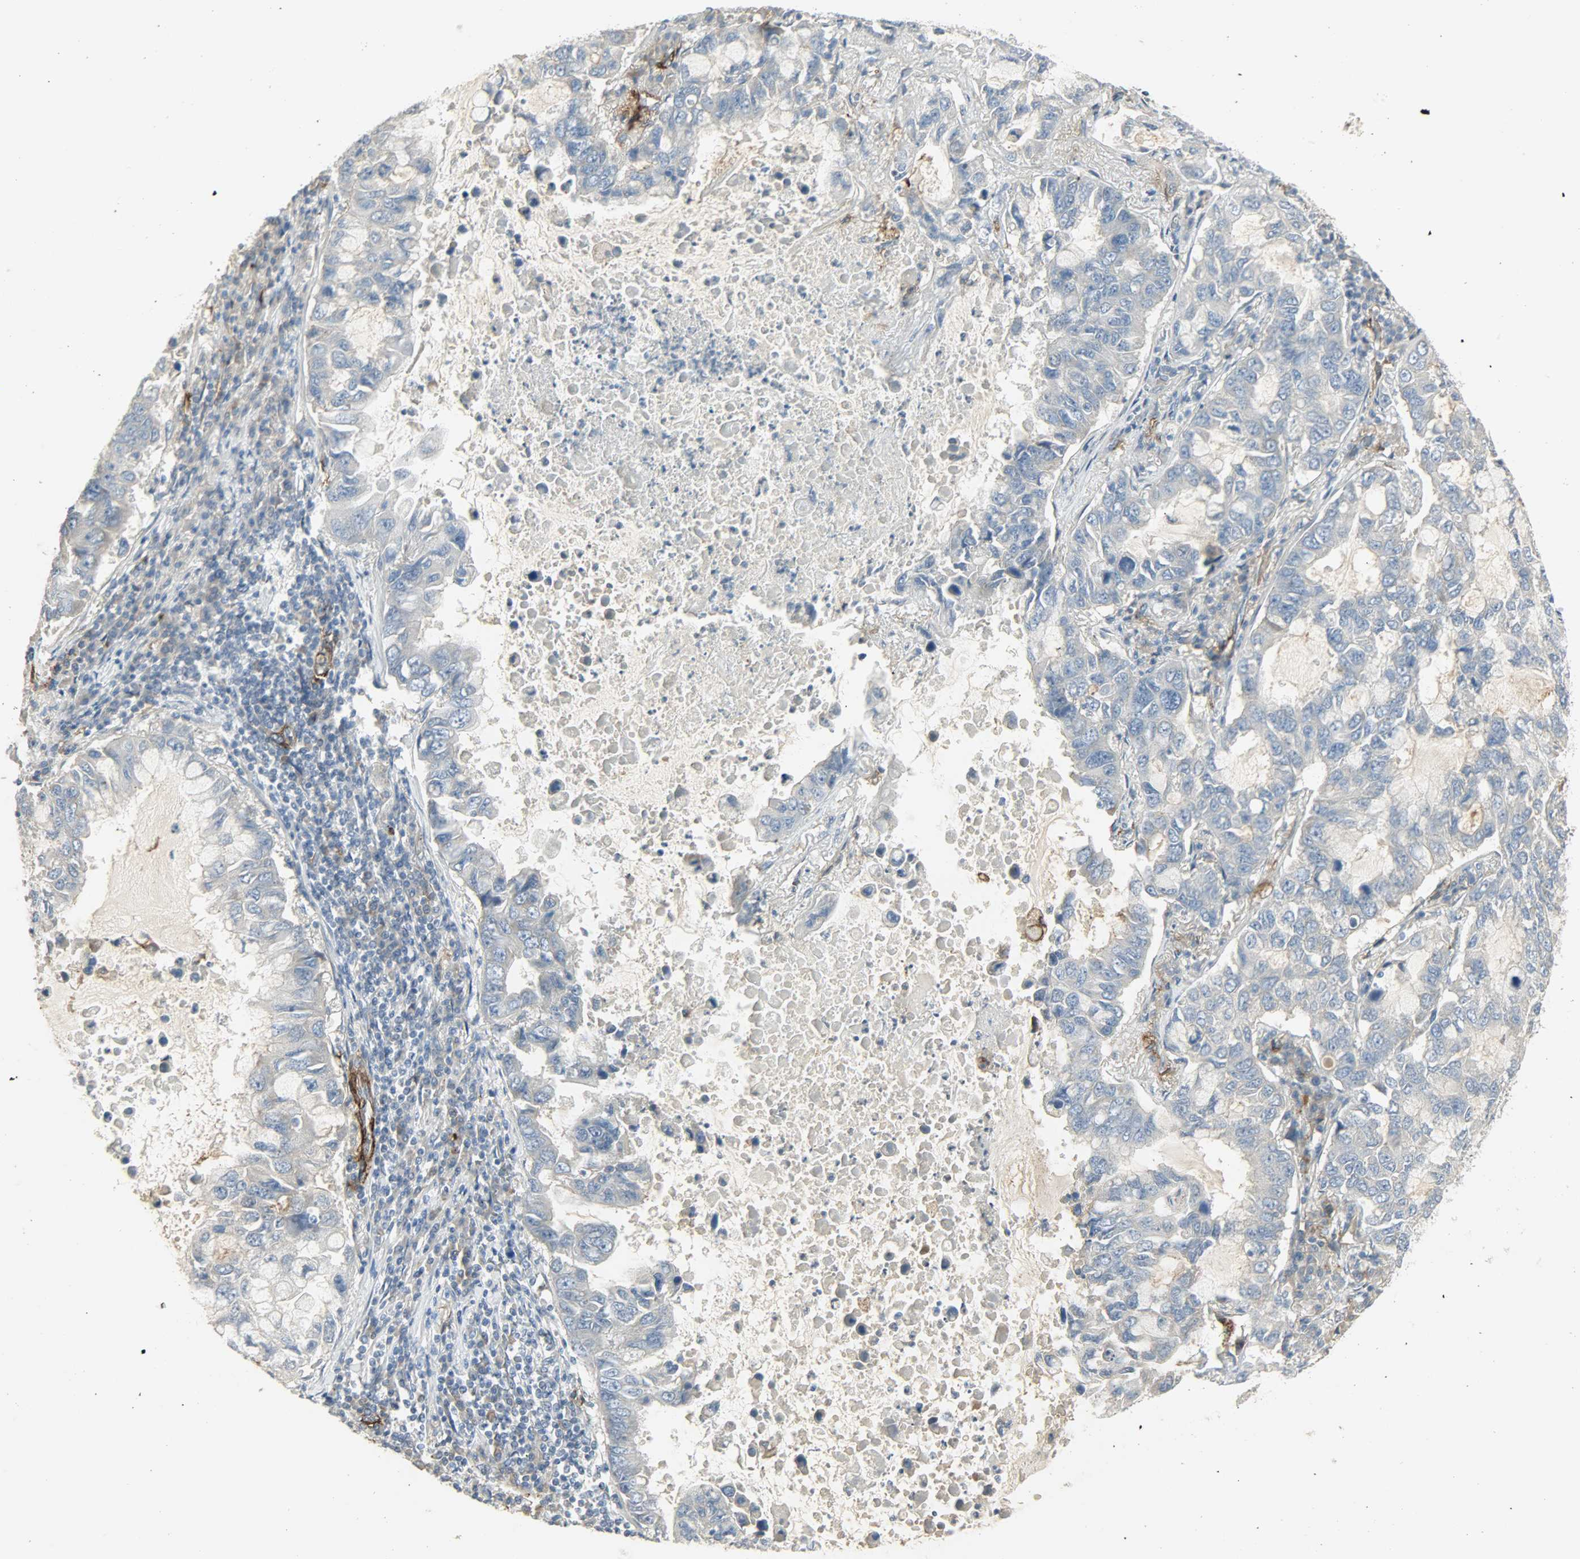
{"staining": {"intensity": "negative", "quantity": "none", "location": "none"}, "tissue": "lung cancer", "cell_type": "Tumor cells", "image_type": "cancer", "snomed": [{"axis": "morphology", "description": "Adenocarcinoma, NOS"}, {"axis": "topography", "description": "Lung"}], "caption": "DAB immunohistochemical staining of lung adenocarcinoma exhibits no significant staining in tumor cells.", "gene": "ENPEP", "patient": {"sex": "male", "age": 64}}